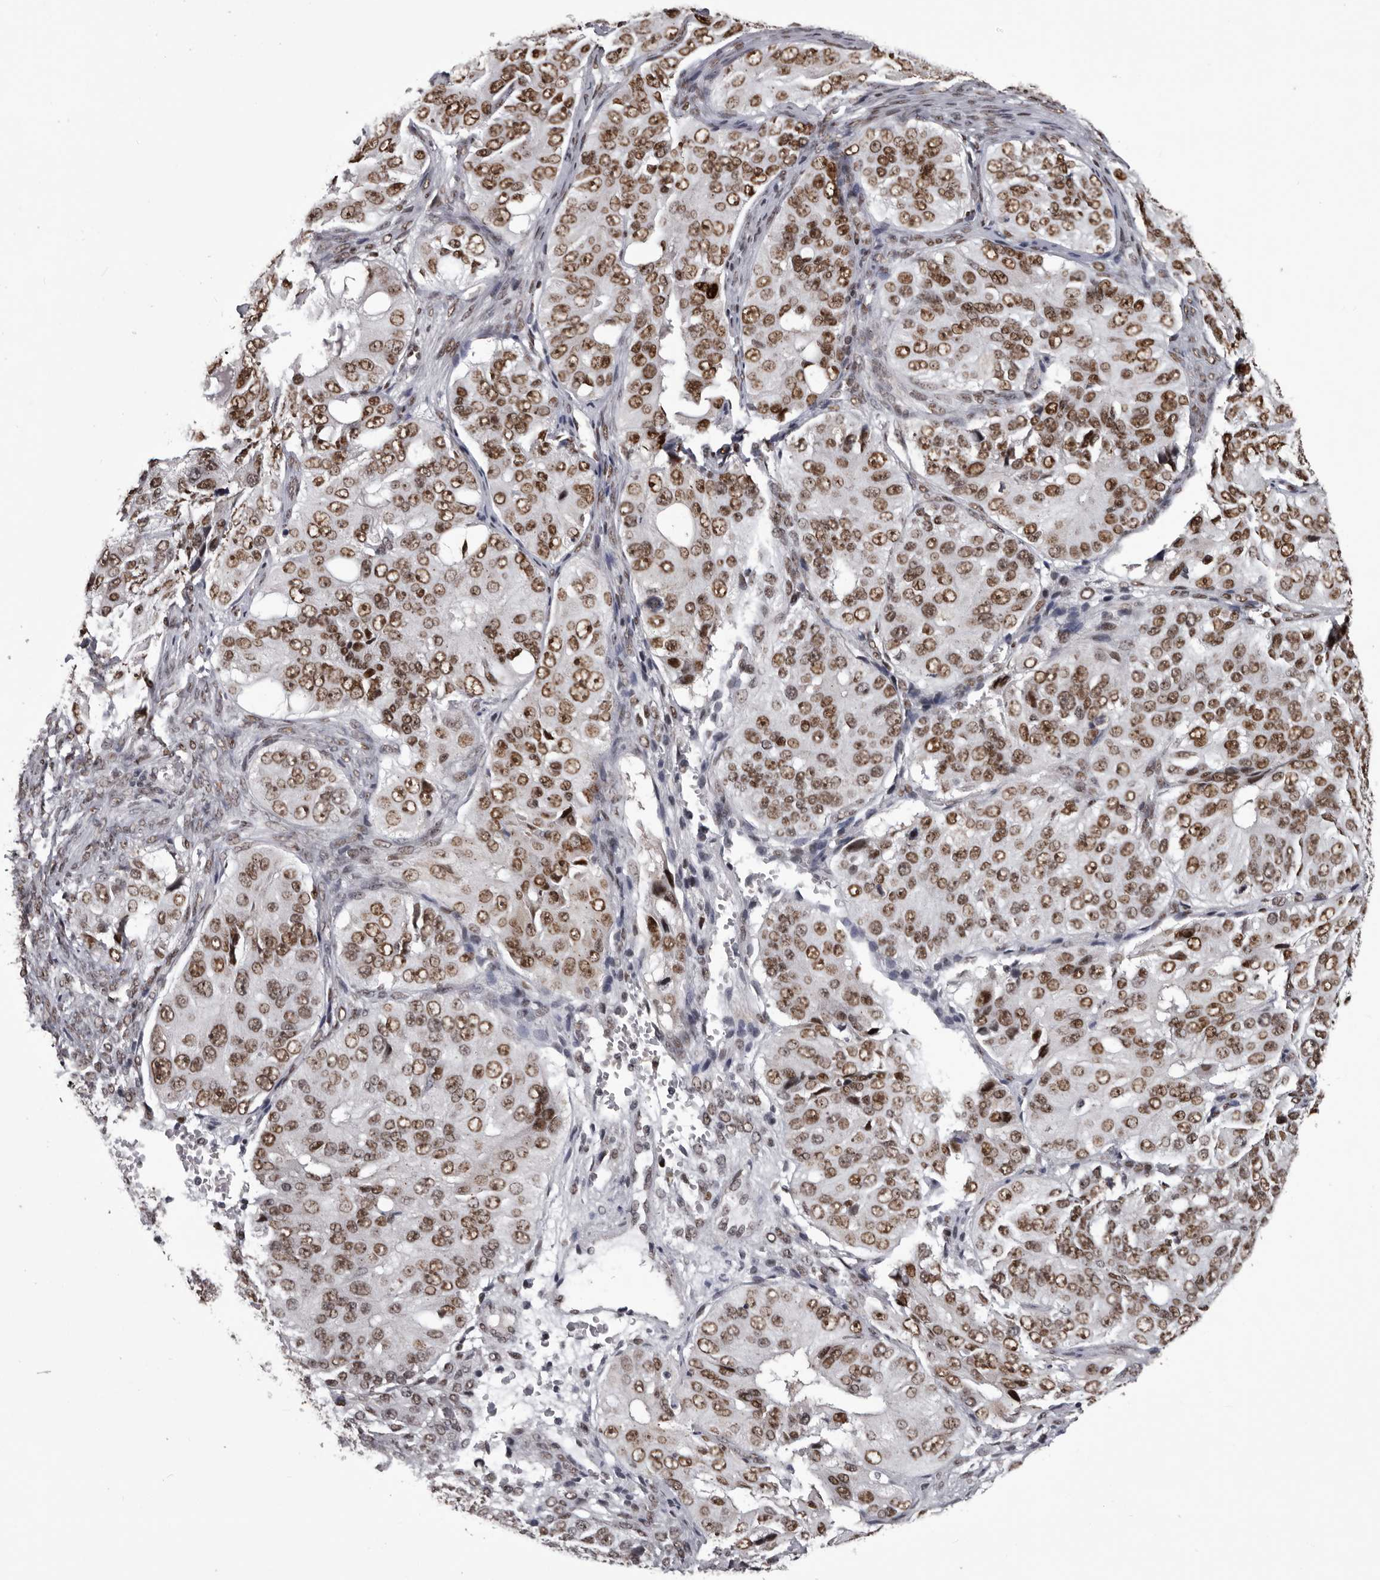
{"staining": {"intensity": "moderate", "quantity": ">75%", "location": "nuclear"}, "tissue": "ovarian cancer", "cell_type": "Tumor cells", "image_type": "cancer", "snomed": [{"axis": "morphology", "description": "Carcinoma, endometroid"}, {"axis": "topography", "description": "Ovary"}], "caption": "Immunohistochemical staining of human ovarian cancer shows moderate nuclear protein positivity in about >75% of tumor cells.", "gene": "NUMA1", "patient": {"sex": "female", "age": 51}}